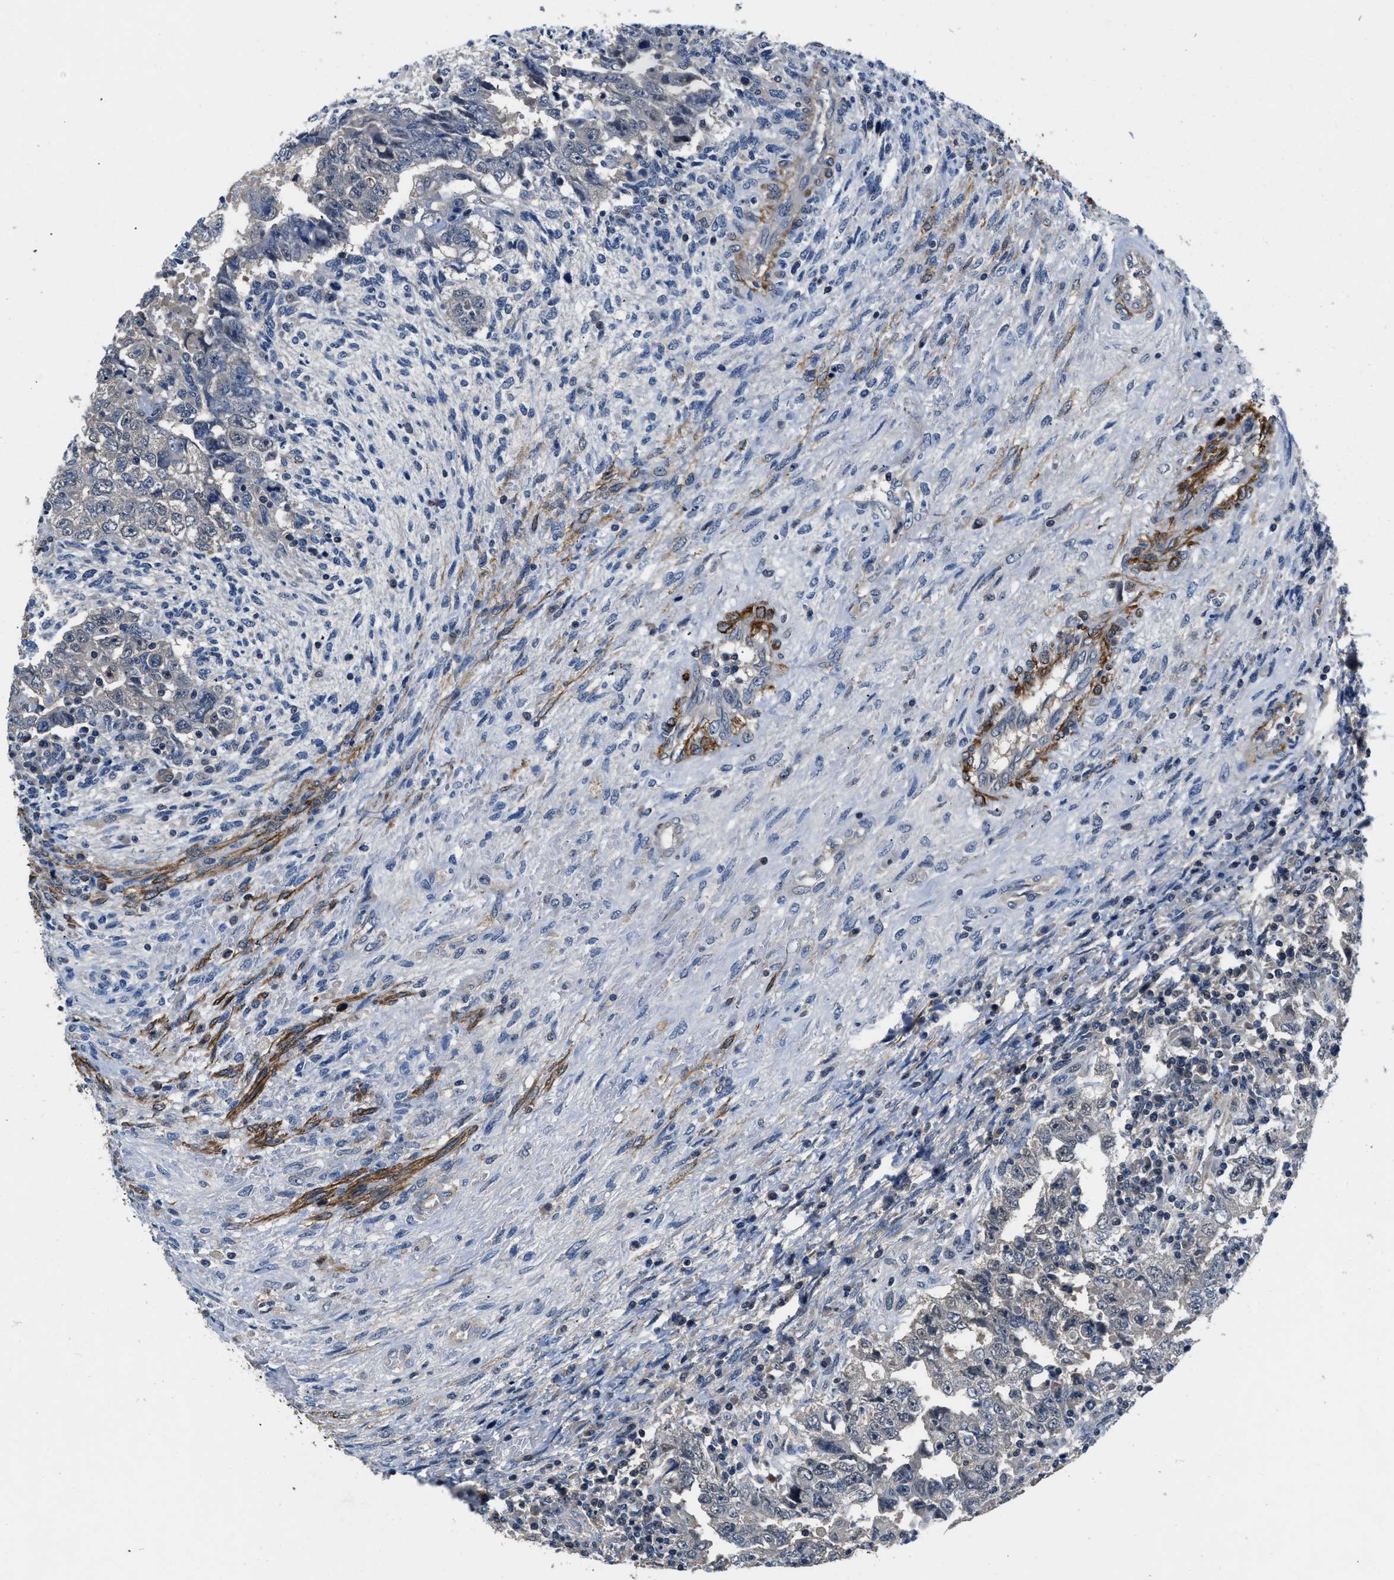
{"staining": {"intensity": "negative", "quantity": "none", "location": "none"}, "tissue": "testis cancer", "cell_type": "Tumor cells", "image_type": "cancer", "snomed": [{"axis": "morphology", "description": "Carcinoma, Embryonal, NOS"}, {"axis": "topography", "description": "Testis"}], "caption": "A photomicrograph of testis cancer stained for a protein demonstrates no brown staining in tumor cells.", "gene": "LANCL2", "patient": {"sex": "male", "age": 26}}